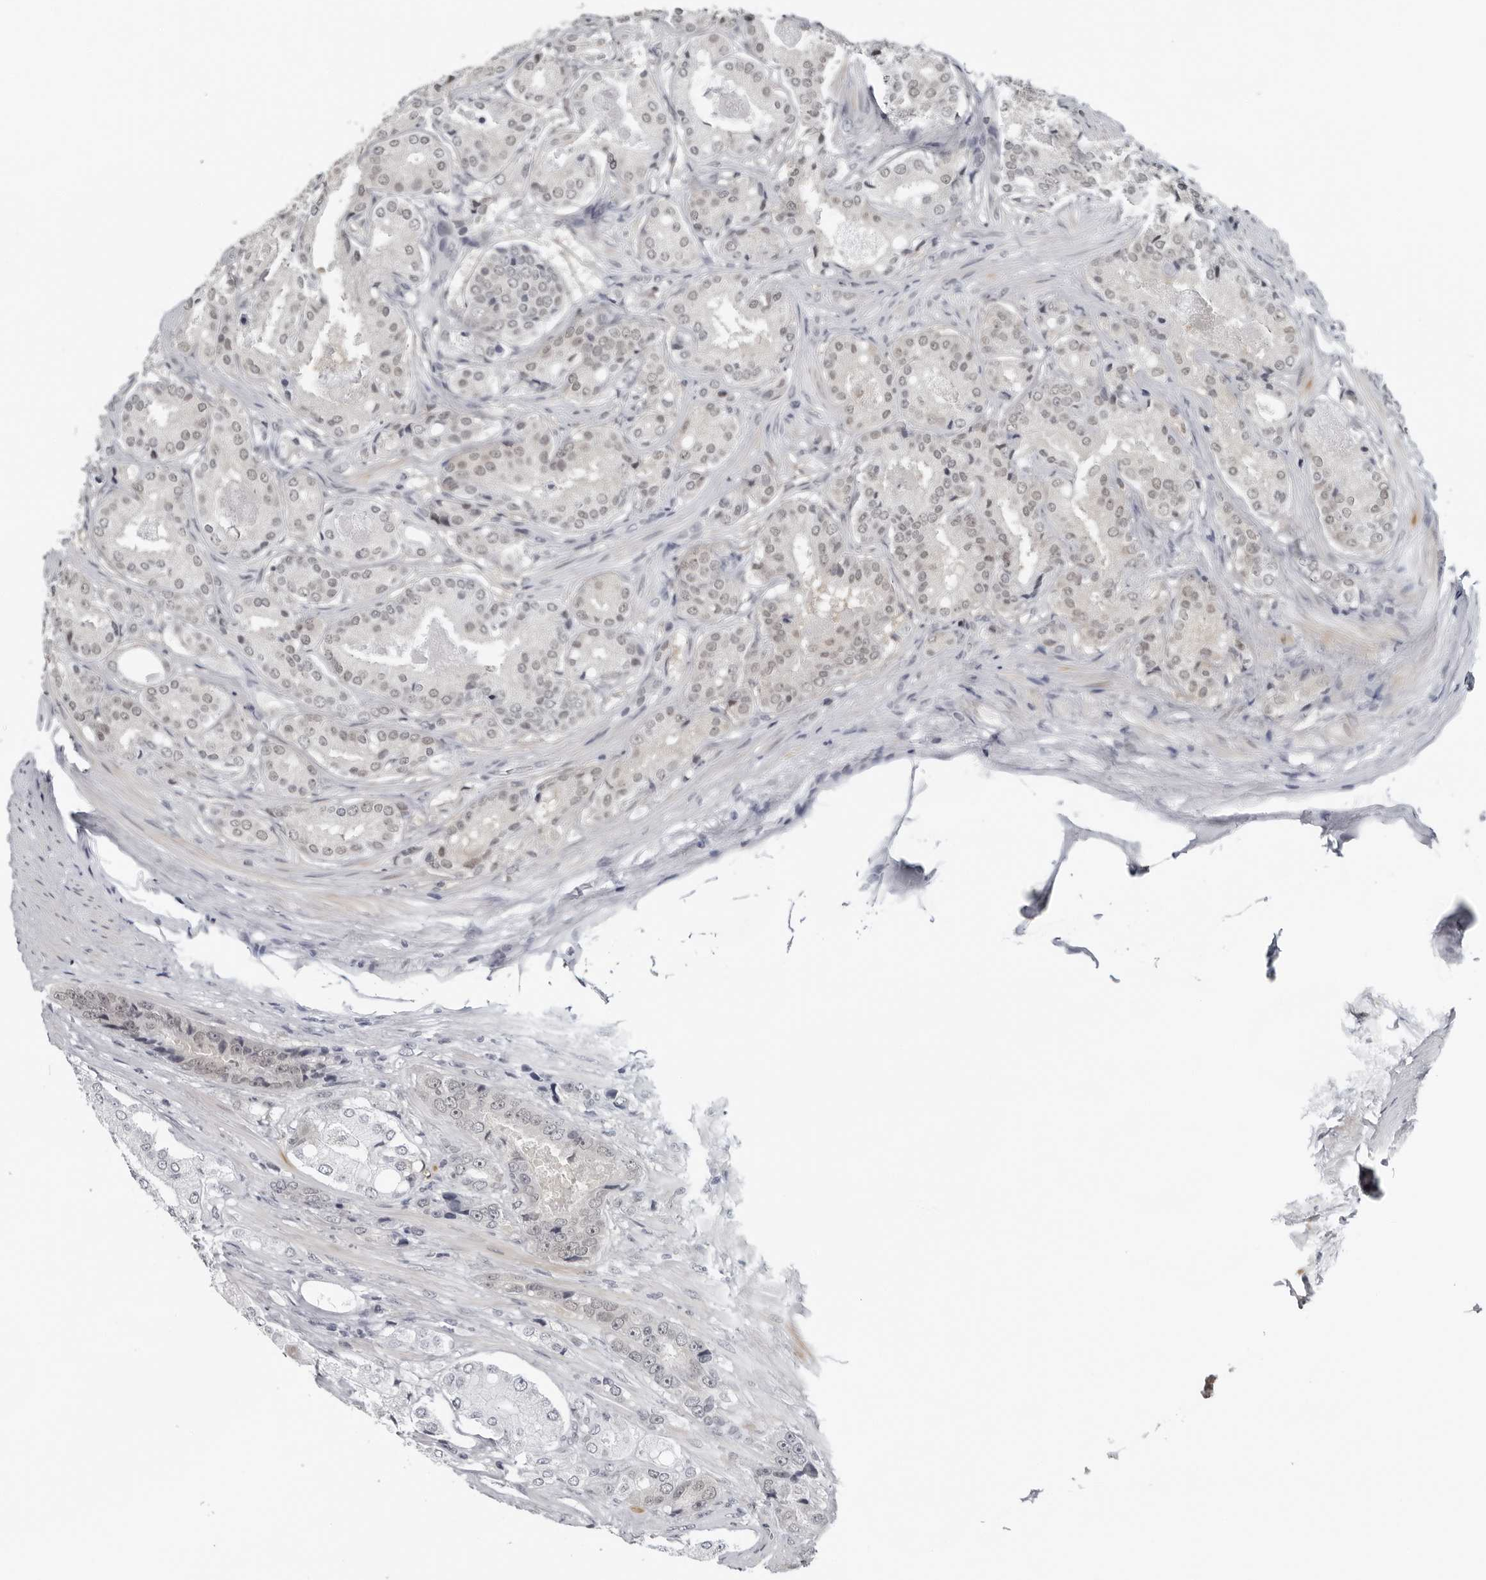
{"staining": {"intensity": "weak", "quantity": "<25%", "location": "nuclear"}, "tissue": "prostate cancer", "cell_type": "Tumor cells", "image_type": "cancer", "snomed": [{"axis": "morphology", "description": "Adenocarcinoma, High grade"}, {"axis": "topography", "description": "Prostate"}], "caption": "An image of prostate high-grade adenocarcinoma stained for a protein displays no brown staining in tumor cells. (Stains: DAB immunohistochemistry (IHC) with hematoxylin counter stain, Microscopy: brightfield microscopy at high magnification).", "gene": "PPP1R42", "patient": {"sex": "male", "age": 60}}